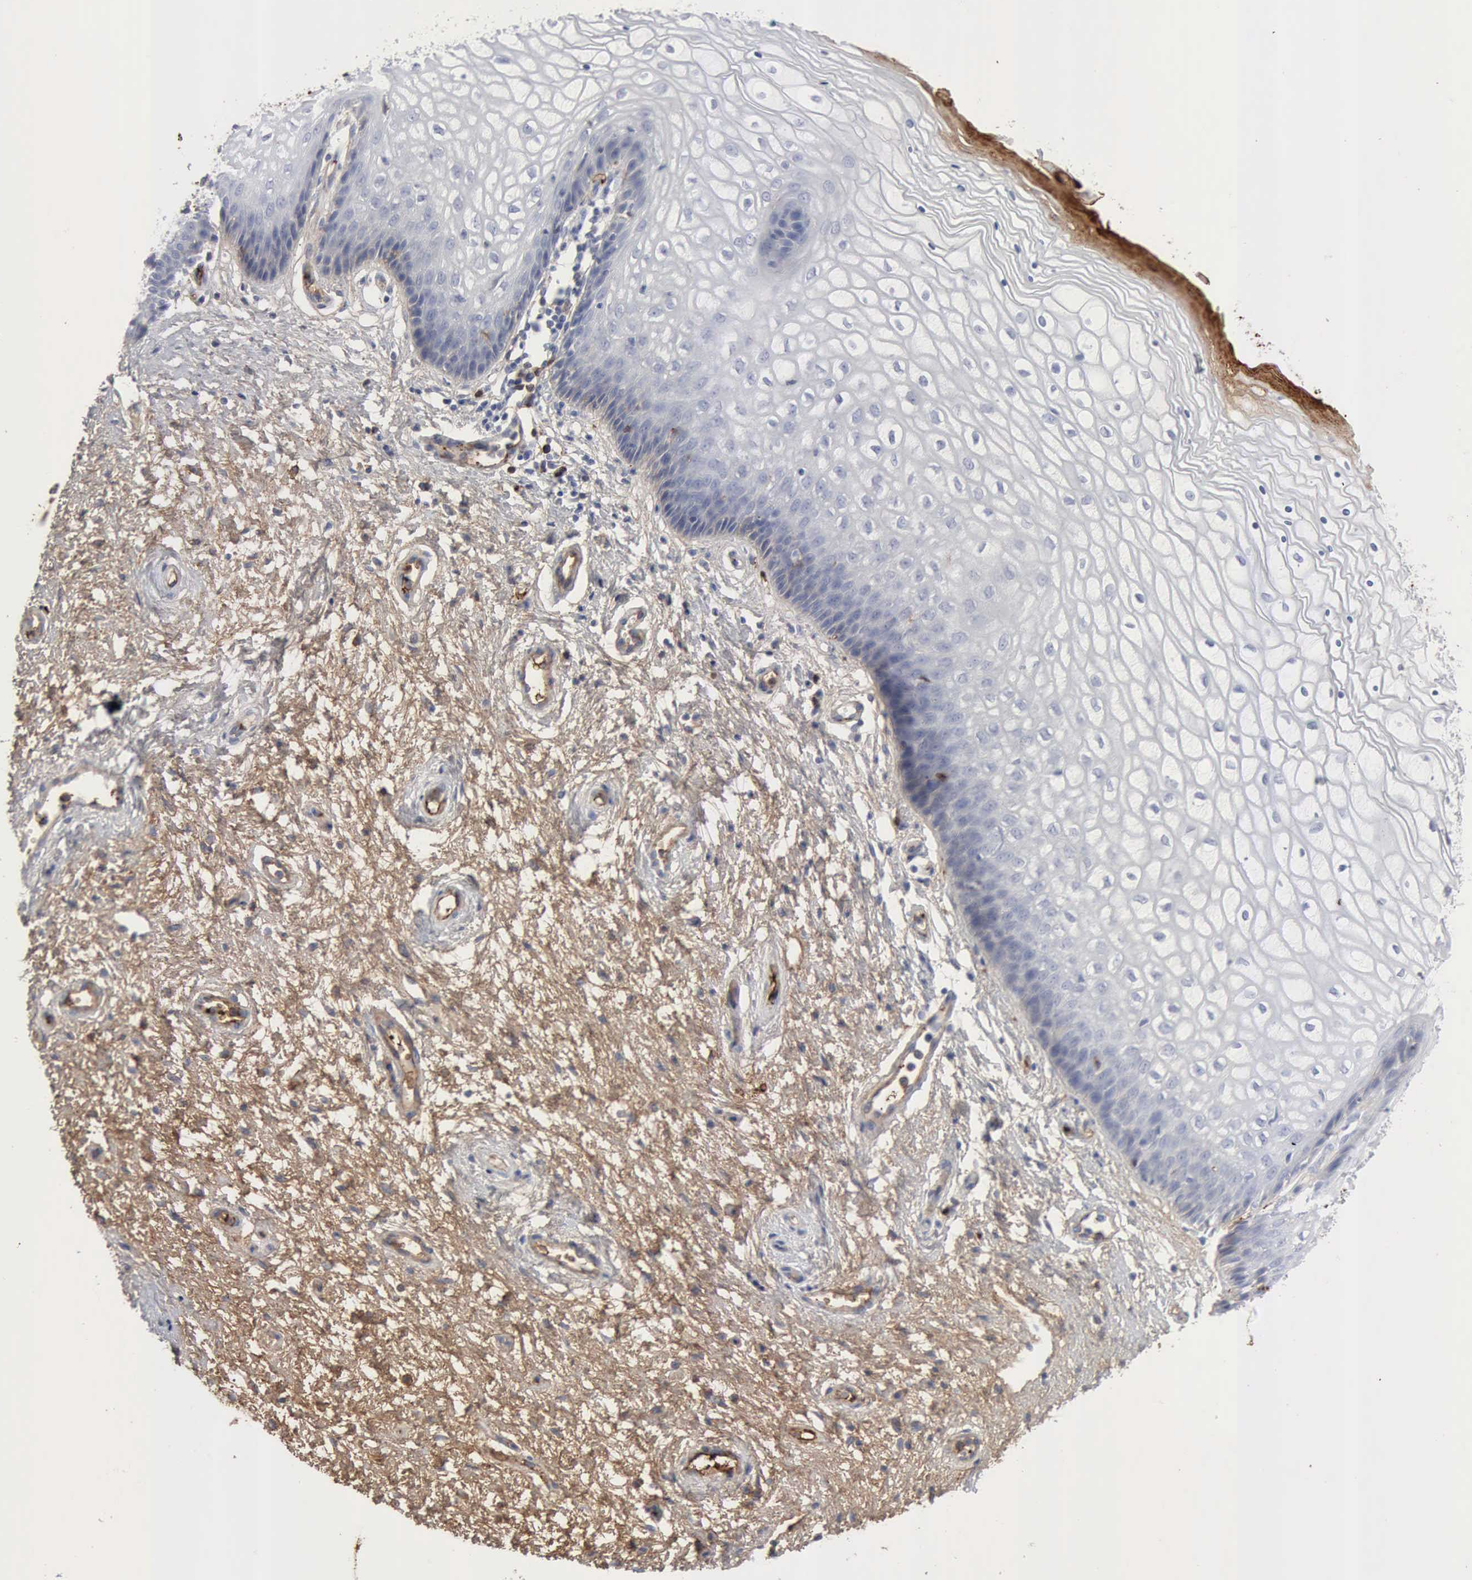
{"staining": {"intensity": "moderate", "quantity": "<25%", "location": "cytoplasmic/membranous"}, "tissue": "vagina", "cell_type": "Squamous epithelial cells", "image_type": "normal", "snomed": [{"axis": "morphology", "description": "Normal tissue, NOS"}, {"axis": "topography", "description": "Vagina"}], "caption": "This micrograph displays IHC staining of normal human vagina, with low moderate cytoplasmic/membranous positivity in approximately <25% of squamous epithelial cells.", "gene": "C4BPA", "patient": {"sex": "female", "age": 34}}